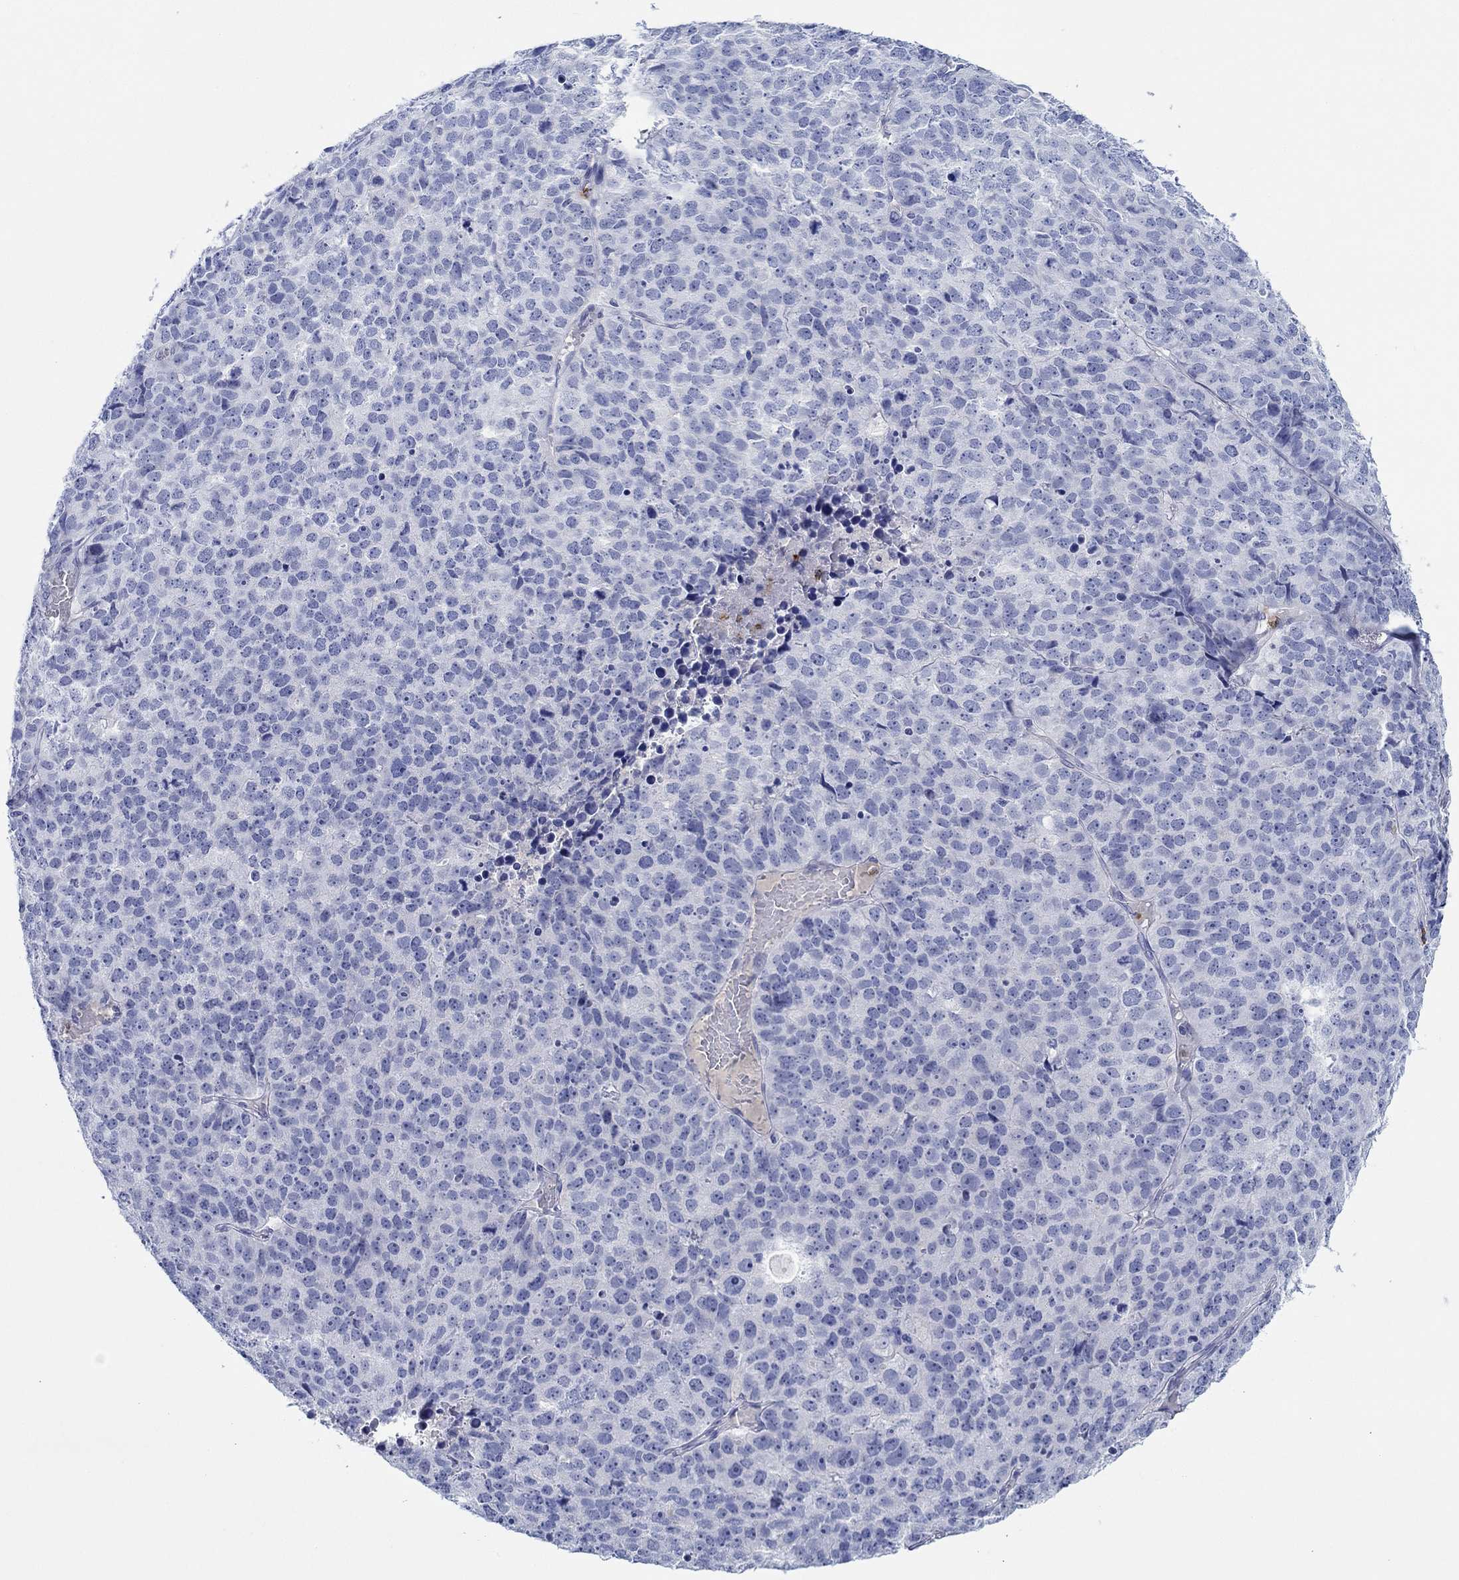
{"staining": {"intensity": "negative", "quantity": "none", "location": "none"}, "tissue": "stomach cancer", "cell_type": "Tumor cells", "image_type": "cancer", "snomed": [{"axis": "morphology", "description": "Adenocarcinoma, NOS"}, {"axis": "topography", "description": "Stomach"}], "caption": "Stomach cancer (adenocarcinoma) was stained to show a protein in brown. There is no significant positivity in tumor cells. Brightfield microscopy of IHC stained with DAB (3,3'-diaminobenzidine) (brown) and hematoxylin (blue), captured at high magnification.", "gene": "EPX", "patient": {"sex": "male", "age": 69}}